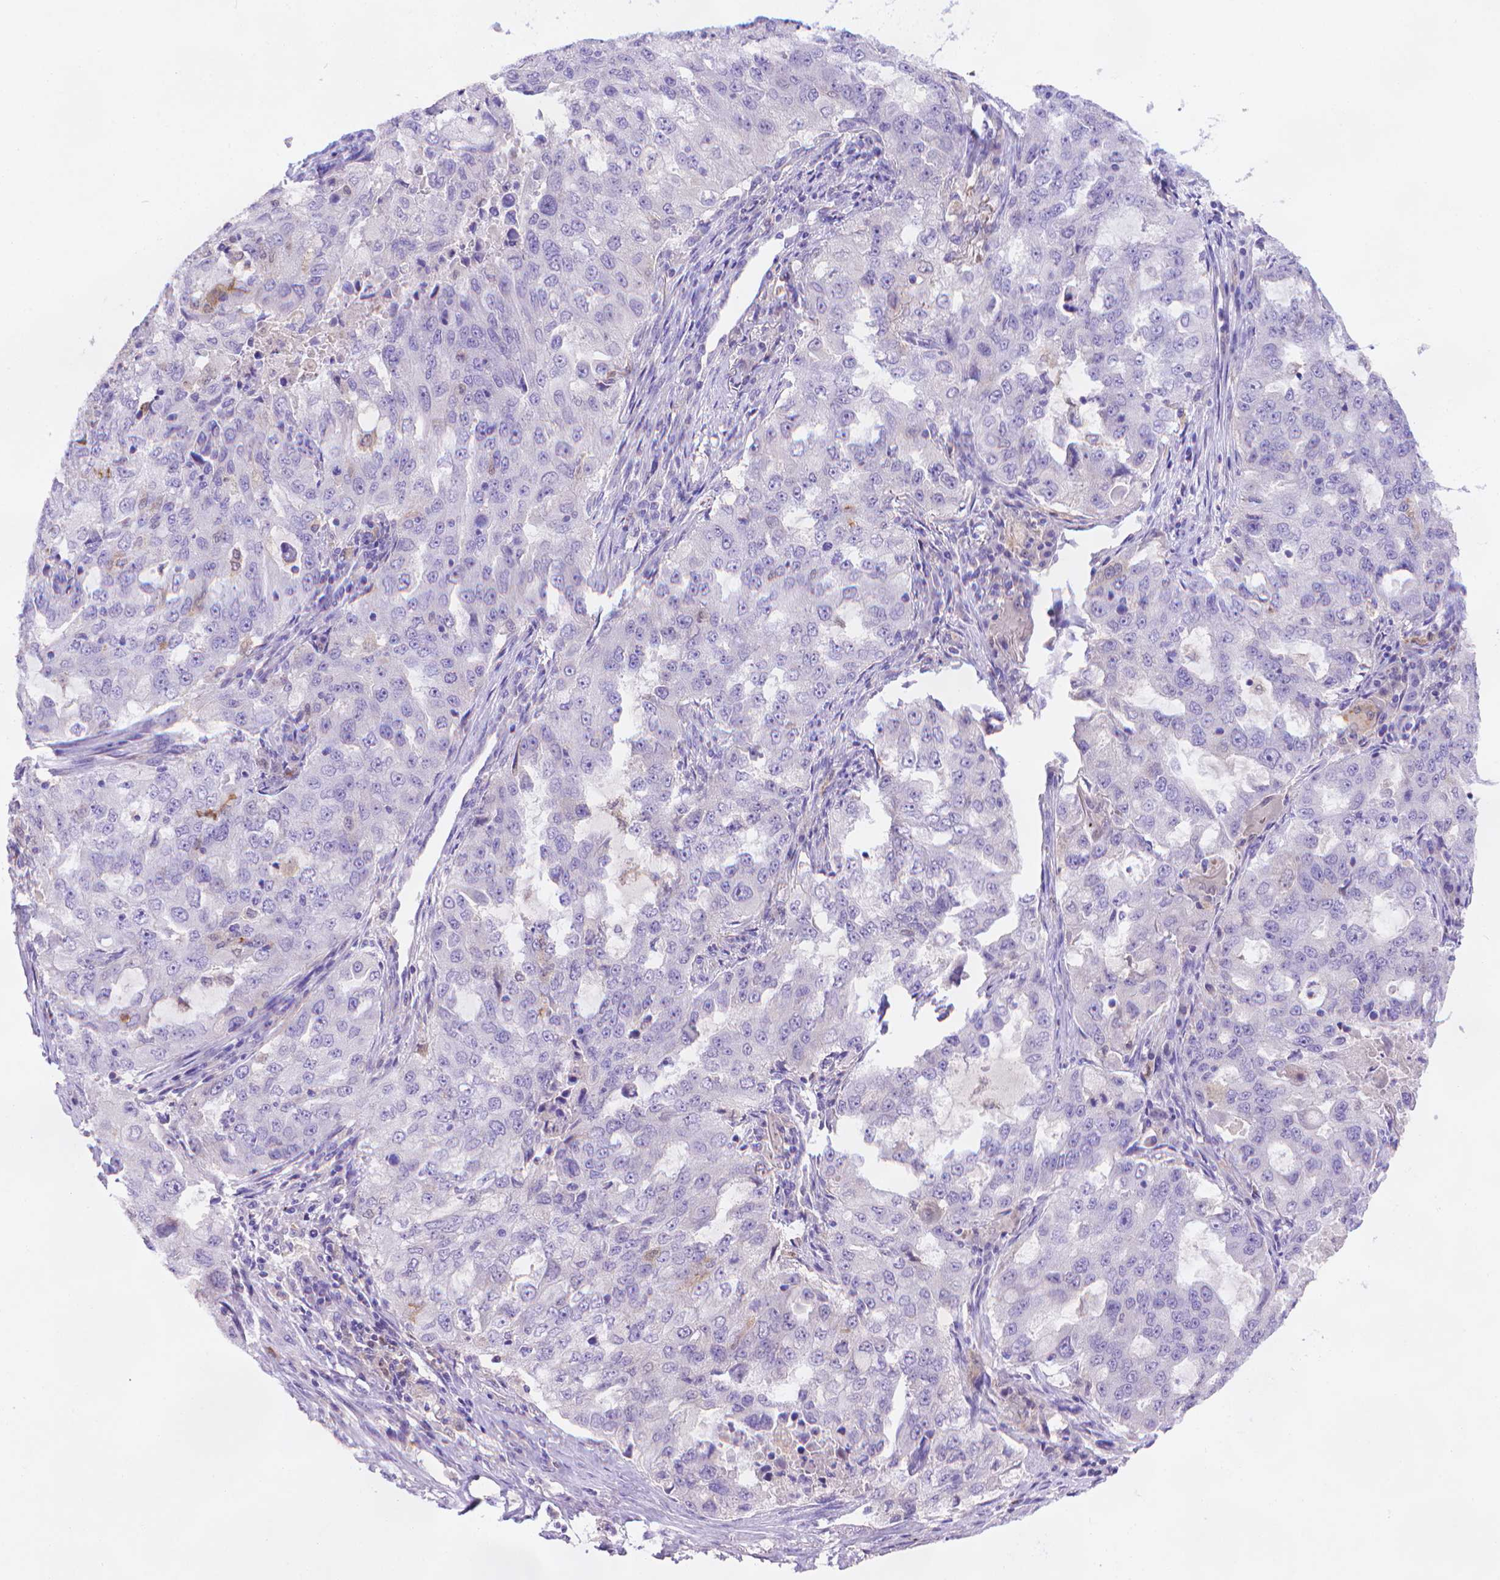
{"staining": {"intensity": "negative", "quantity": "none", "location": "none"}, "tissue": "lung cancer", "cell_type": "Tumor cells", "image_type": "cancer", "snomed": [{"axis": "morphology", "description": "Adenocarcinoma, NOS"}, {"axis": "topography", "description": "Lung"}], "caption": "IHC image of human lung cancer (adenocarcinoma) stained for a protein (brown), which exhibits no staining in tumor cells. Nuclei are stained in blue.", "gene": "FGD2", "patient": {"sex": "female", "age": 61}}